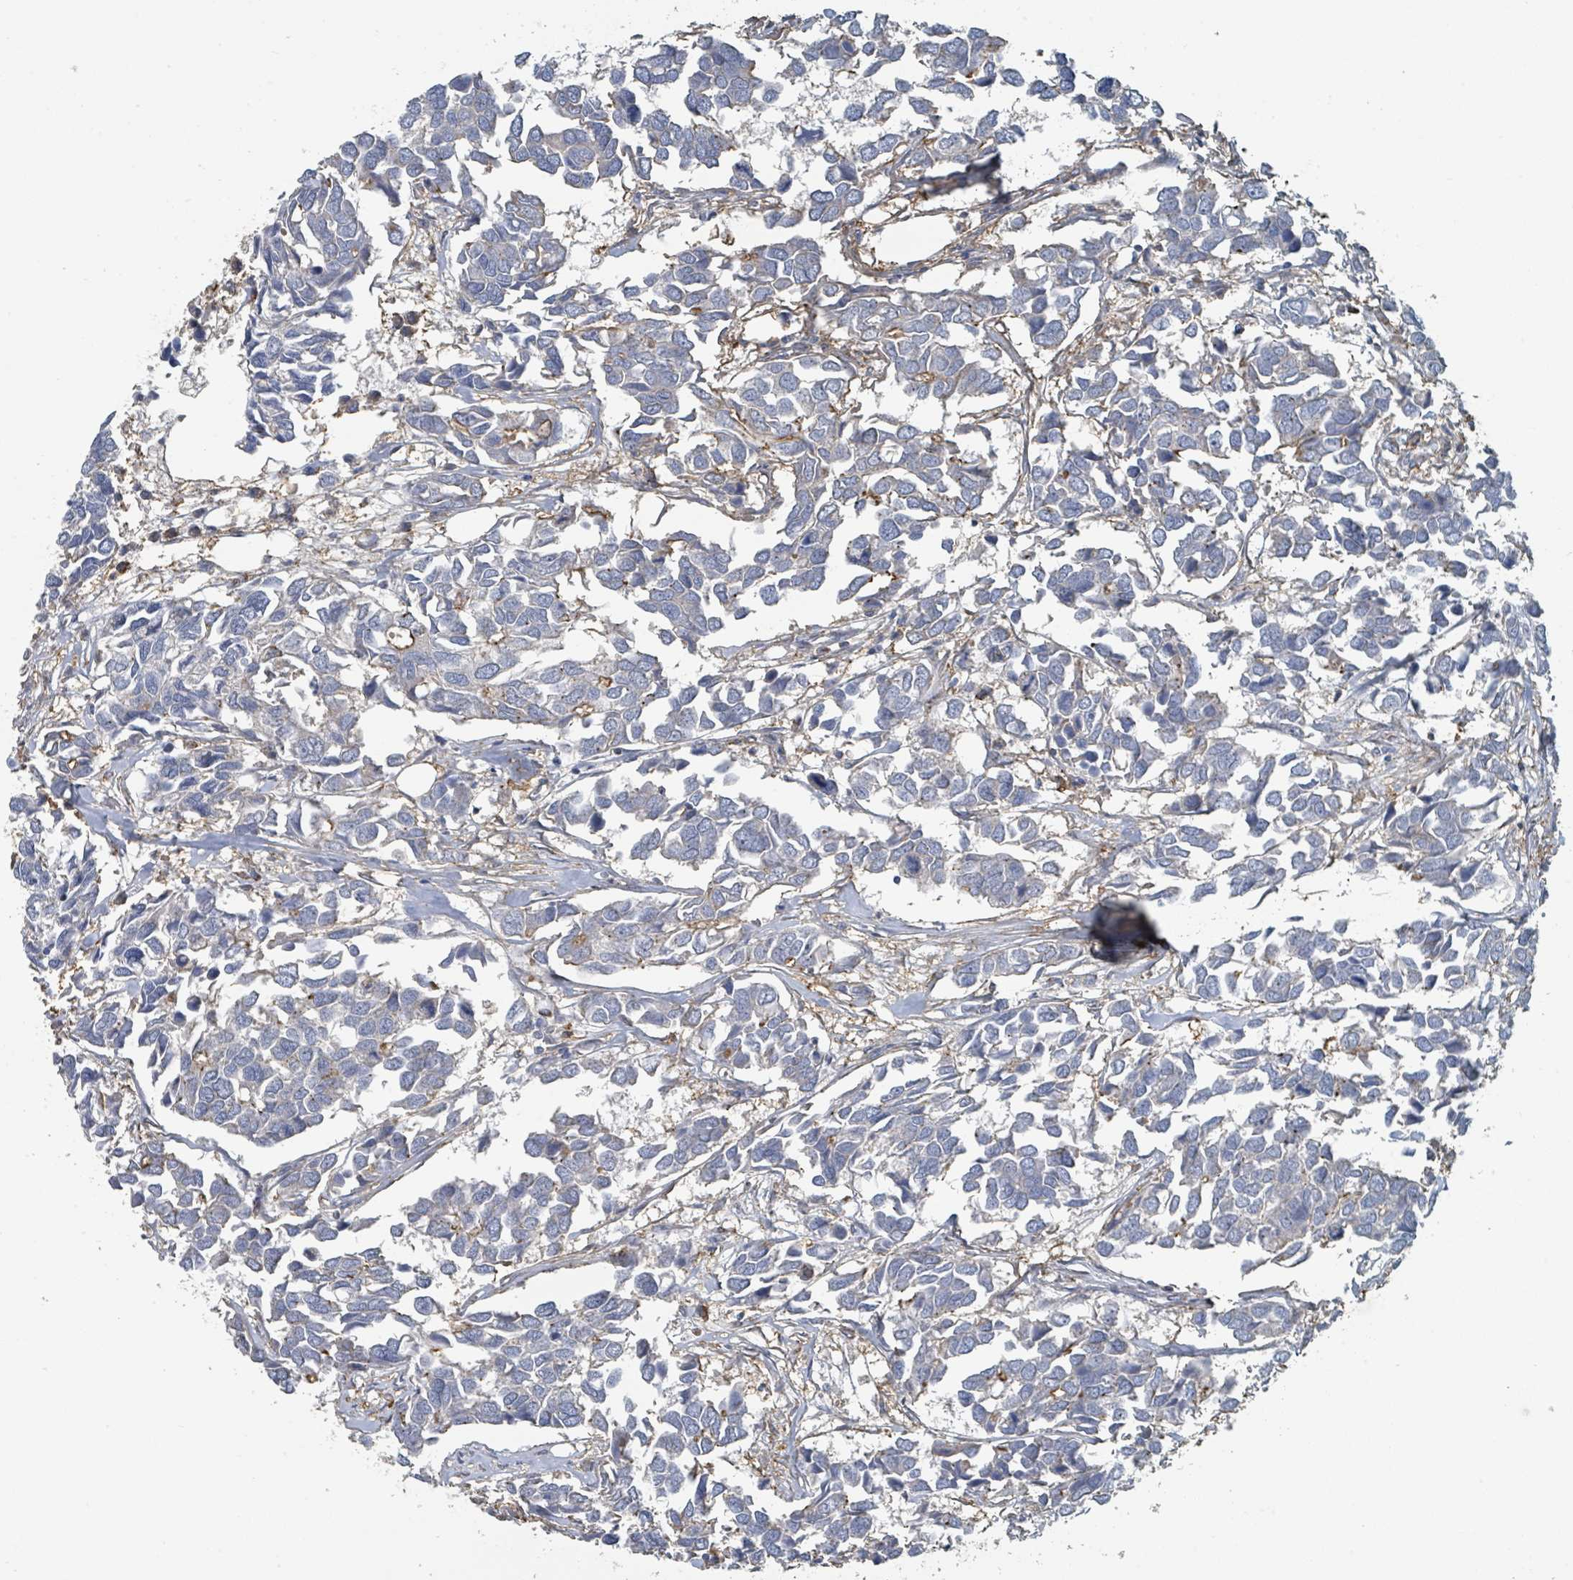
{"staining": {"intensity": "moderate", "quantity": "<25%", "location": "cytoplasmic/membranous"}, "tissue": "breast cancer", "cell_type": "Tumor cells", "image_type": "cancer", "snomed": [{"axis": "morphology", "description": "Duct carcinoma"}, {"axis": "topography", "description": "Breast"}], "caption": "Immunohistochemical staining of breast cancer displays low levels of moderate cytoplasmic/membranous protein staining in about <25% of tumor cells. The staining is performed using DAB (3,3'-diaminobenzidine) brown chromogen to label protein expression. The nuclei are counter-stained blue using hematoxylin.", "gene": "LRRC42", "patient": {"sex": "female", "age": 83}}